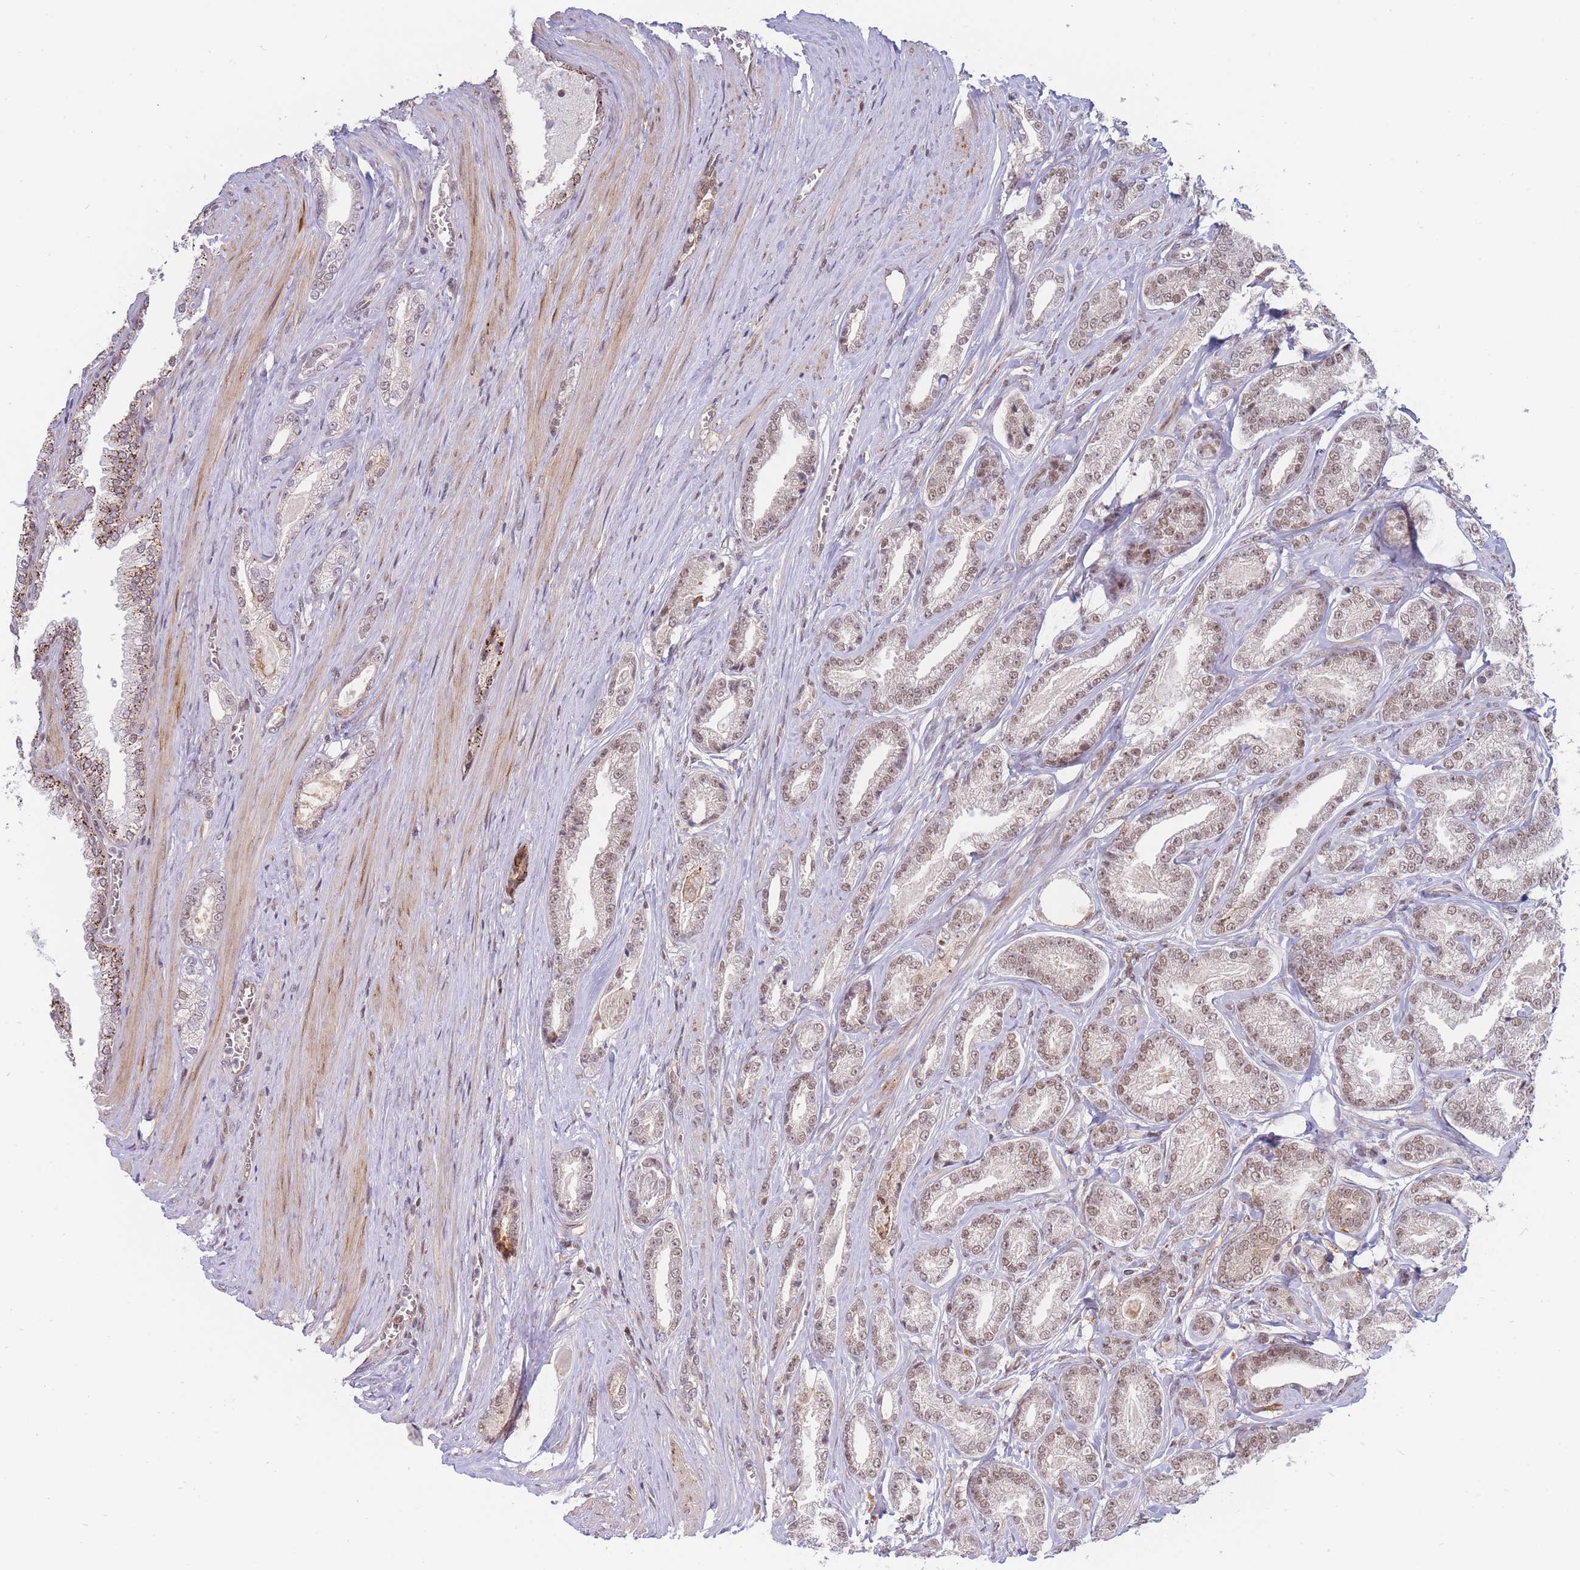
{"staining": {"intensity": "moderate", "quantity": "25%-75%", "location": "cytoplasmic/membranous,nuclear"}, "tissue": "prostate cancer", "cell_type": "Tumor cells", "image_type": "cancer", "snomed": [{"axis": "morphology", "description": "Adenocarcinoma, NOS"}, {"axis": "topography", "description": "Prostate and seminal vesicle, NOS"}], "caption": "Human prostate cancer (adenocarcinoma) stained for a protein (brown) demonstrates moderate cytoplasmic/membranous and nuclear positive positivity in approximately 25%-75% of tumor cells.", "gene": "BOD1L1", "patient": {"sex": "male", "age": 76}}